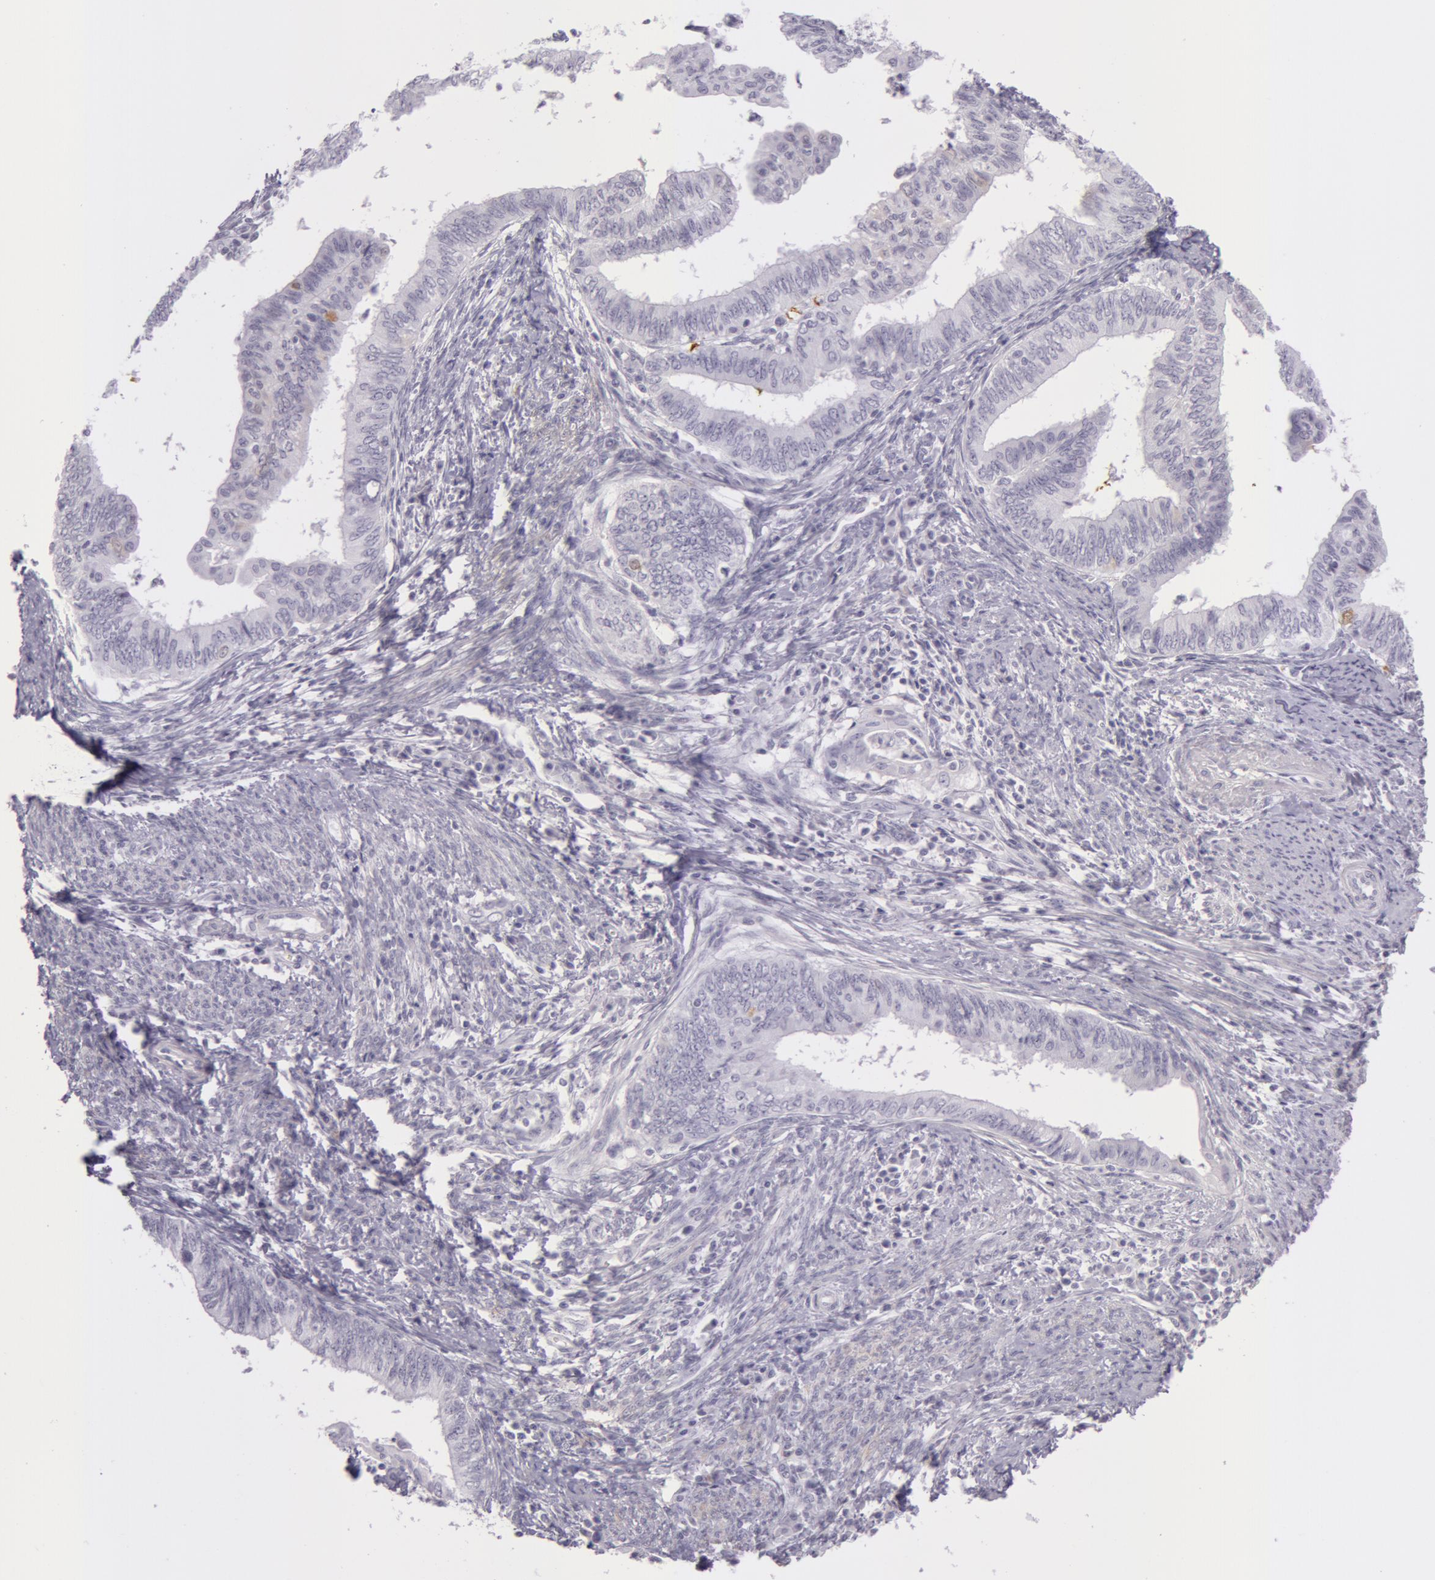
{"staining": {"intensity": "negative", "quantity": "none", "location": "none"}, "tissue": "endometrial cancer", "cell_type": "Tumor cells", "image_type": "cancer", "snomed": [{"axis": "morphology", "description": "Adenocarcinoma, NOS"}, {"axis": "topography", "description": "Endometrium"}], "caption": "DAB immunohistochemical staining of endometrial cancer shows no significant expression in tumor cells.", "gene": "CKB", "patient": {"sex": "female", "age": 66}}